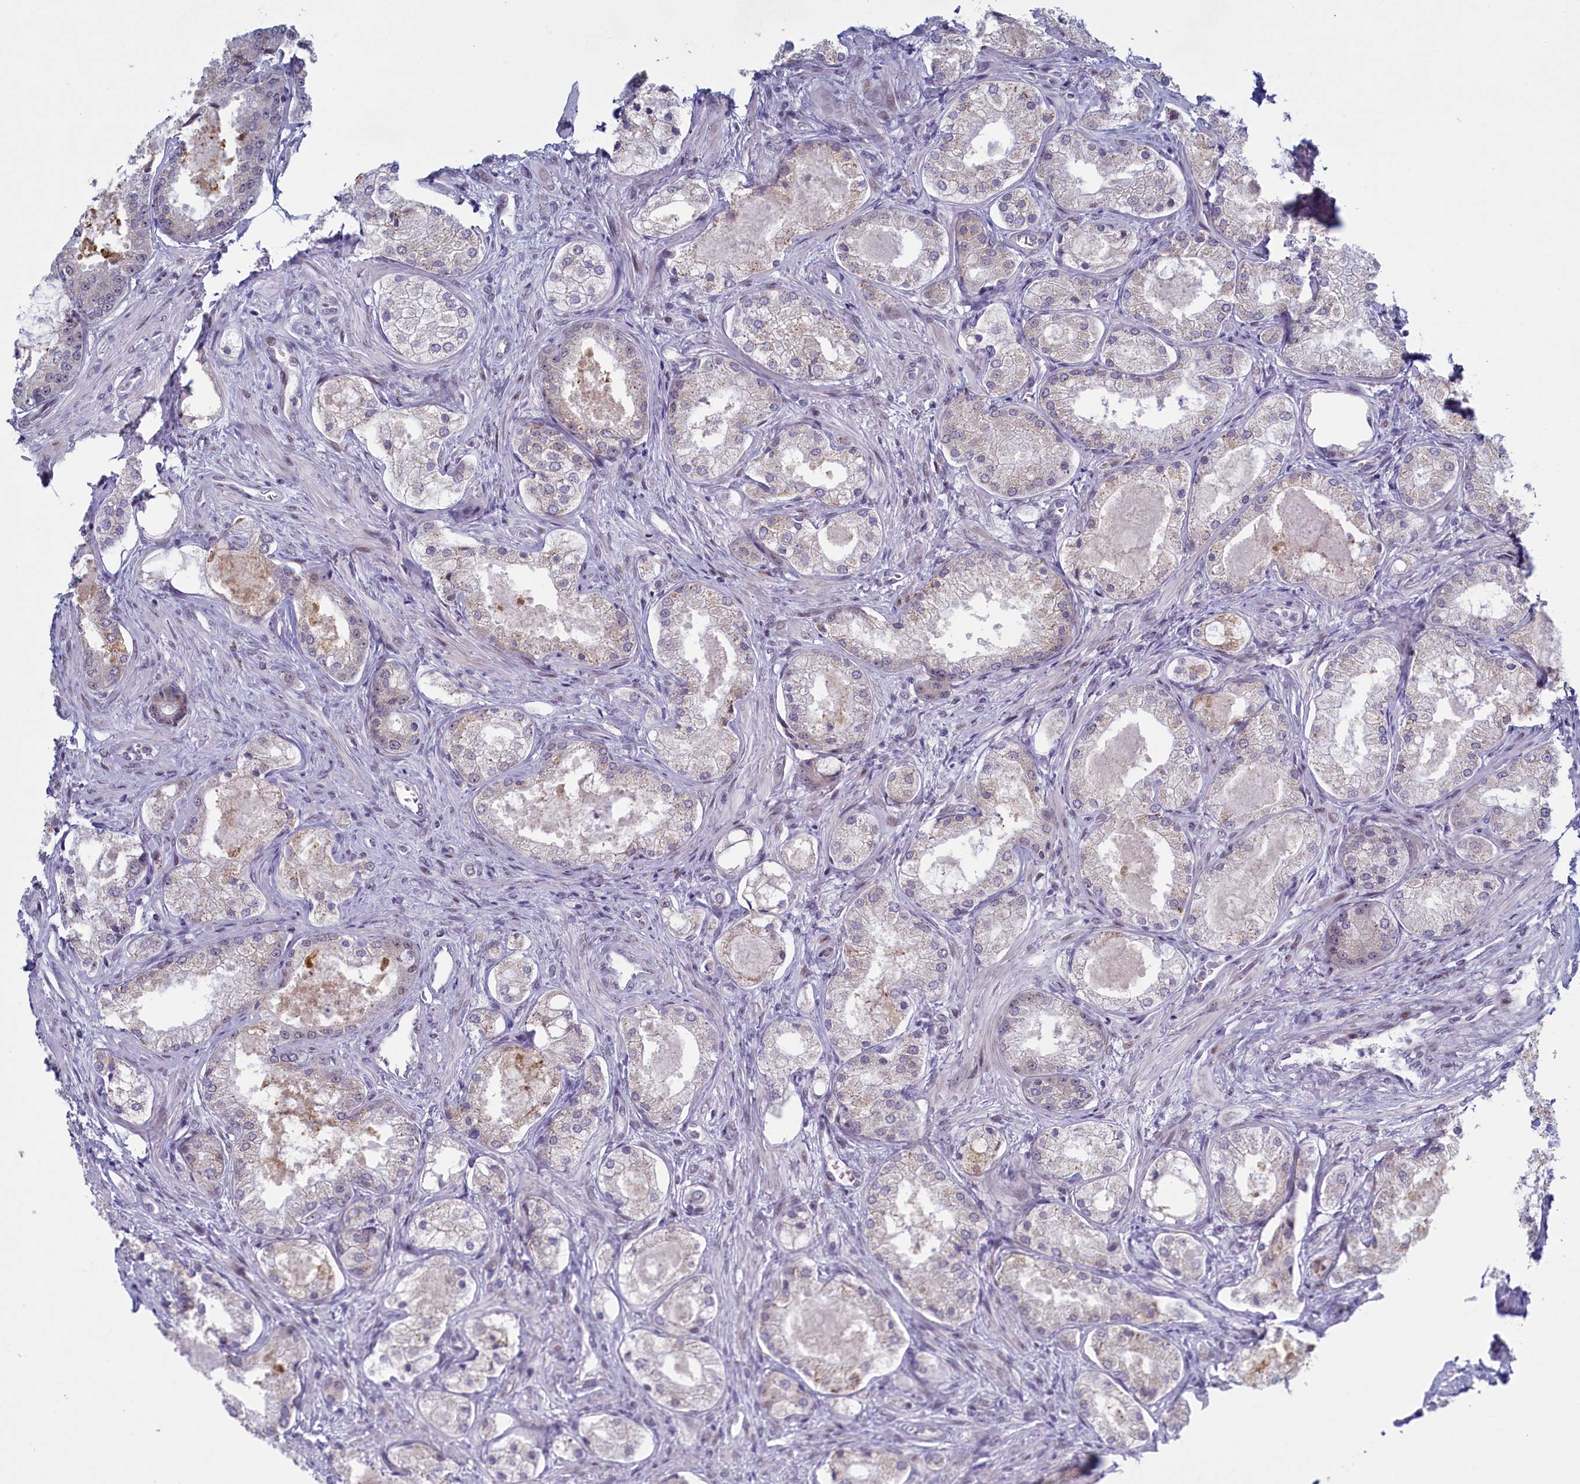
{"staining": {"intensity": "negative", "quantity": "none", "location": "none"}, "tissue": "prostate cancer", "cell_type": "Tumor cells", "image_type": "cancer", "snomed": [{"axis": "morphology", "description": "Adenocarcinoma, Low grade"}, {"axis": "topography", "description": "Prostate"}], "caption": "Tumor cells are negative for brown protein staining in prostate cancer (low-grade adenocarcinoma). (DAB immunohistochemistry (IHC), high magnification).", "gene": "ATF7IP2", "patient": {"sex": "male", "age": 68}}